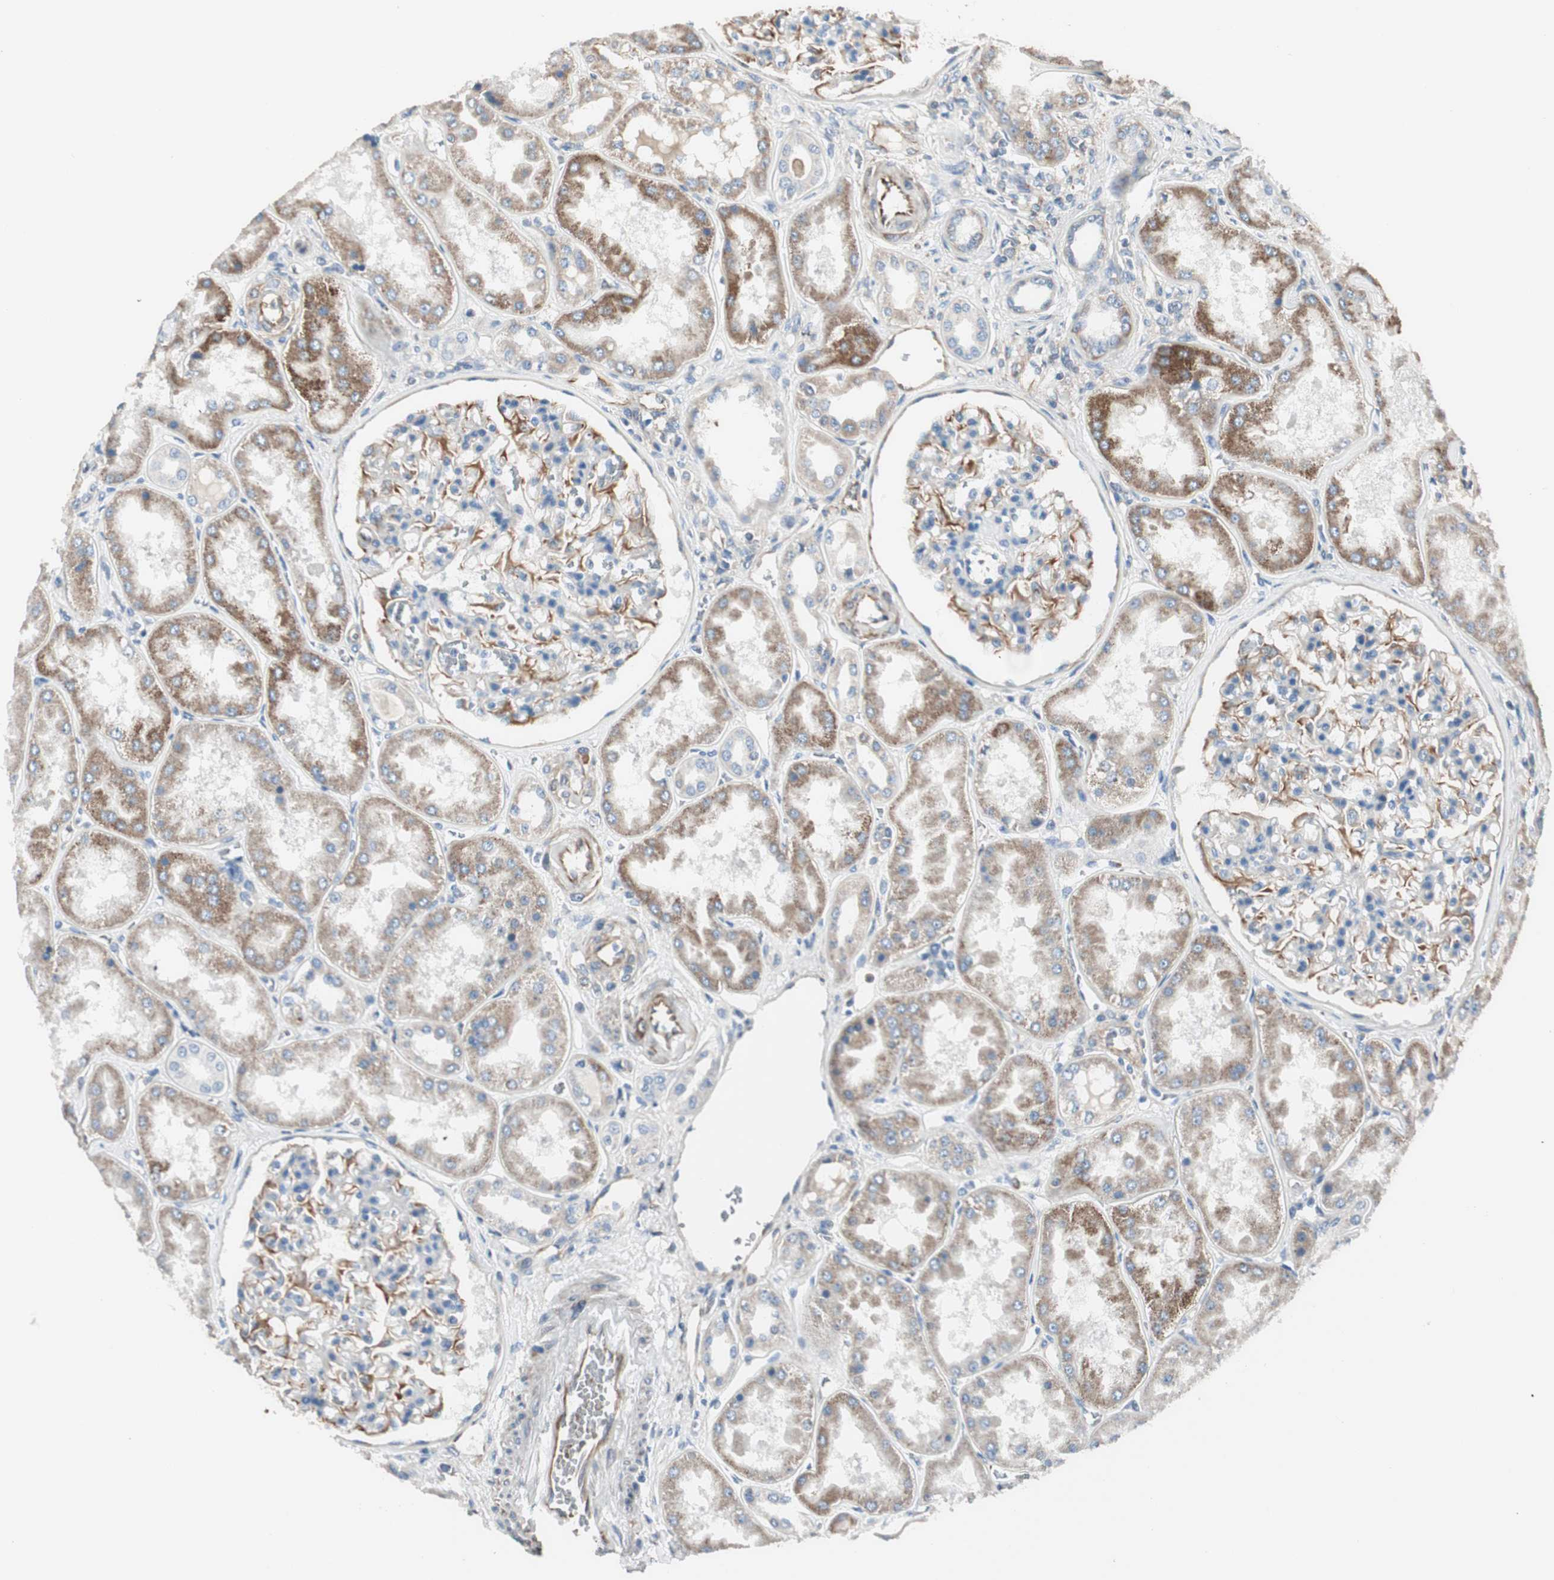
{"staining": {"intensity": "moderate", "quantity": "25%-75%", "location": "cytoplasmic/membranous"}, "tissue": "kidney", "cell_type": "Cells in glomeruli", "image_type": "normal", "snomed": [{"axis": "morphology", "description": "Normal tissue, NOS"}, {"axis": "topography", "description": "Kidney"}], "caption": "Unremarkable kidney exhibits moderate cytoplasmic/membranous expression in about 25%-75% of cells in glomeruli.", "gene": "SRCIN1", "patient": {"sex": "female", "age": 56}}